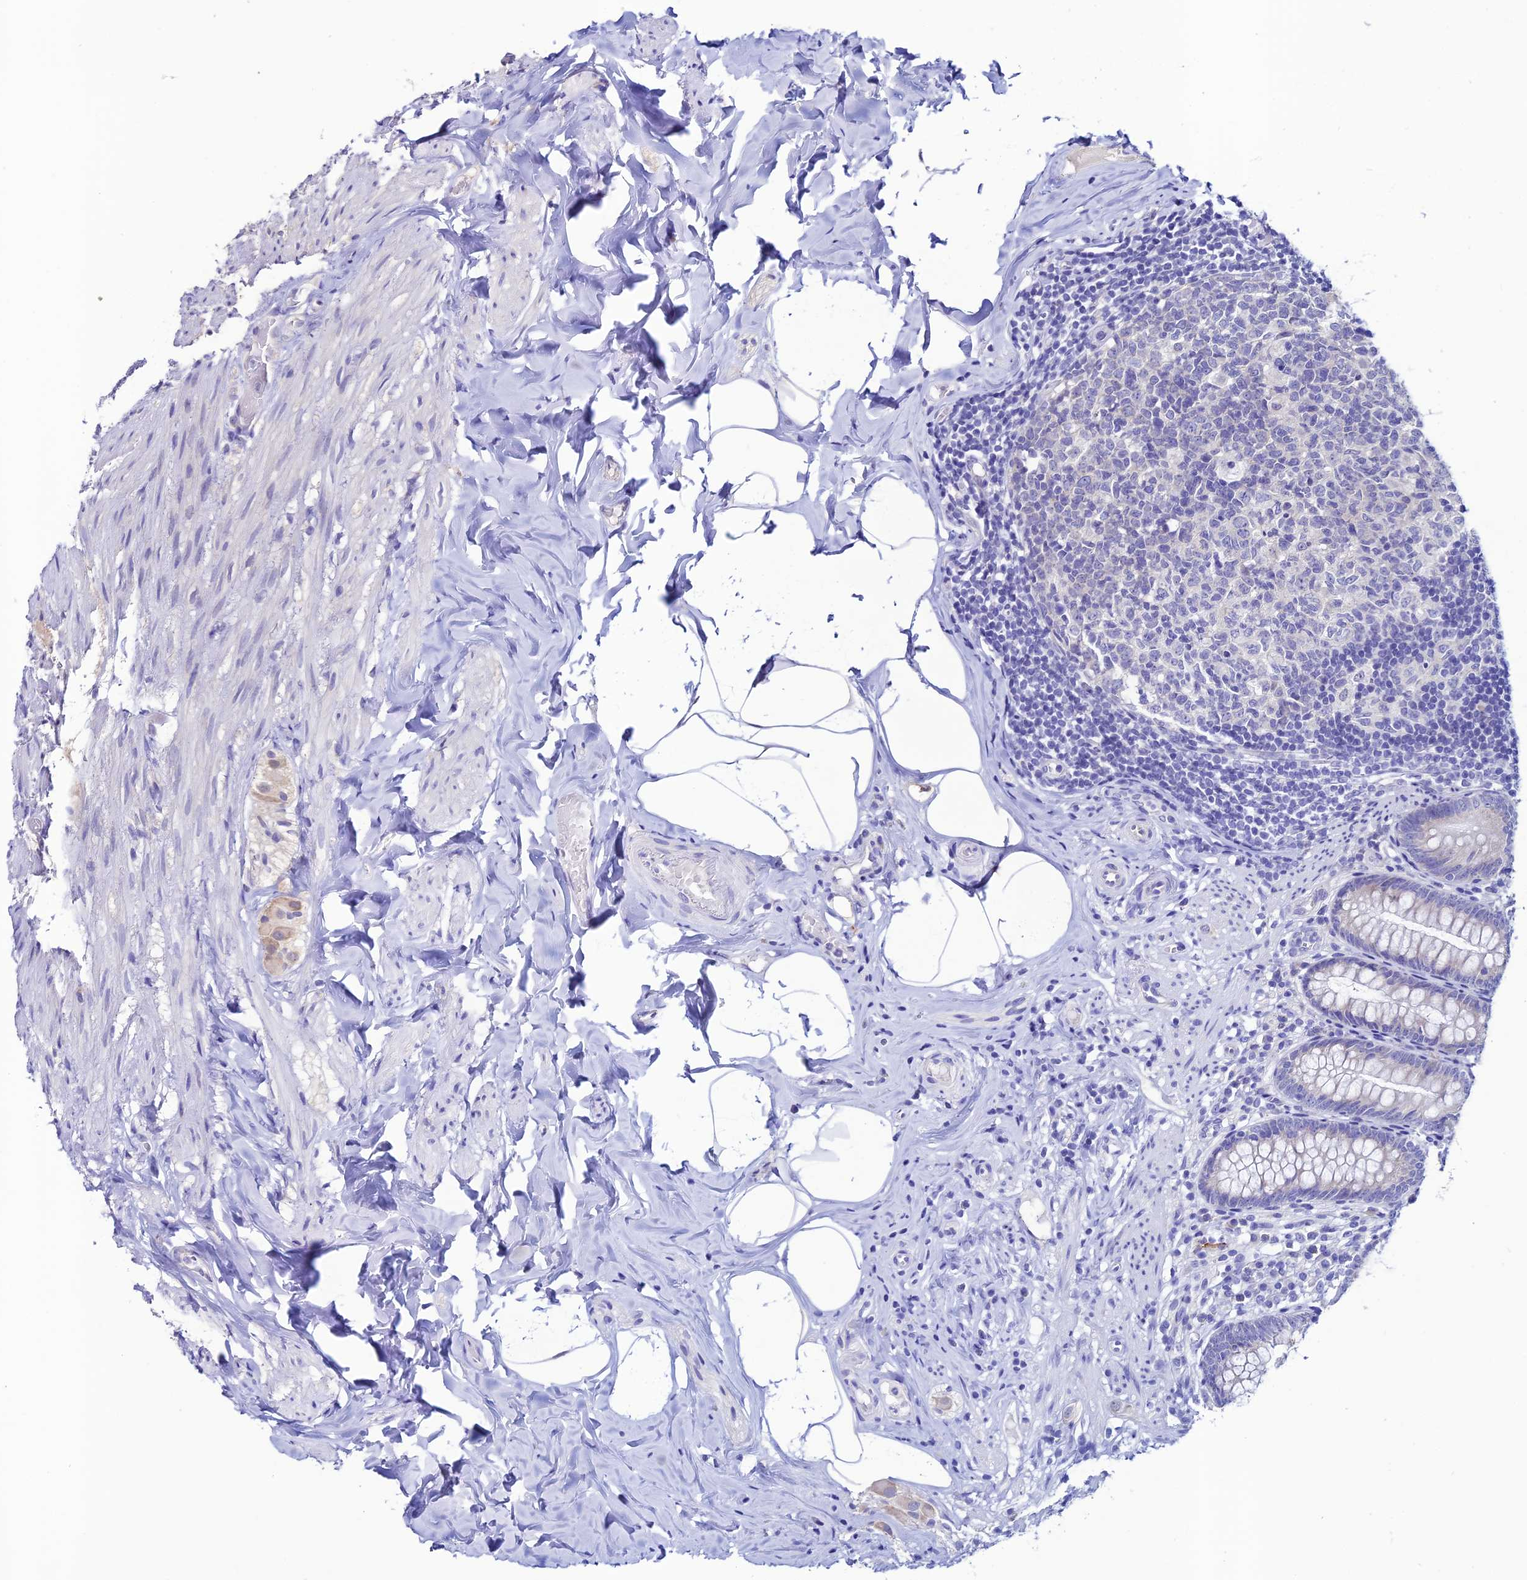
{"staining": {"intensity": "weak", "quantity": "<25%", "location": "cytoplasmic/membranous"}, "tissue": "appendix", "cell_type": "Glandular cells", "image_type": "normal", "snomed": [{"axis": "morphology", "description": "Normal tissue, NOS"}, {"axis": "topography", "description": "Appendix"}], "caption": "IHC of unremarkable human appendix shows no expression in glandular cells.", "gene": "FZD8", "patient": {"sex": "male", "age": 55}}